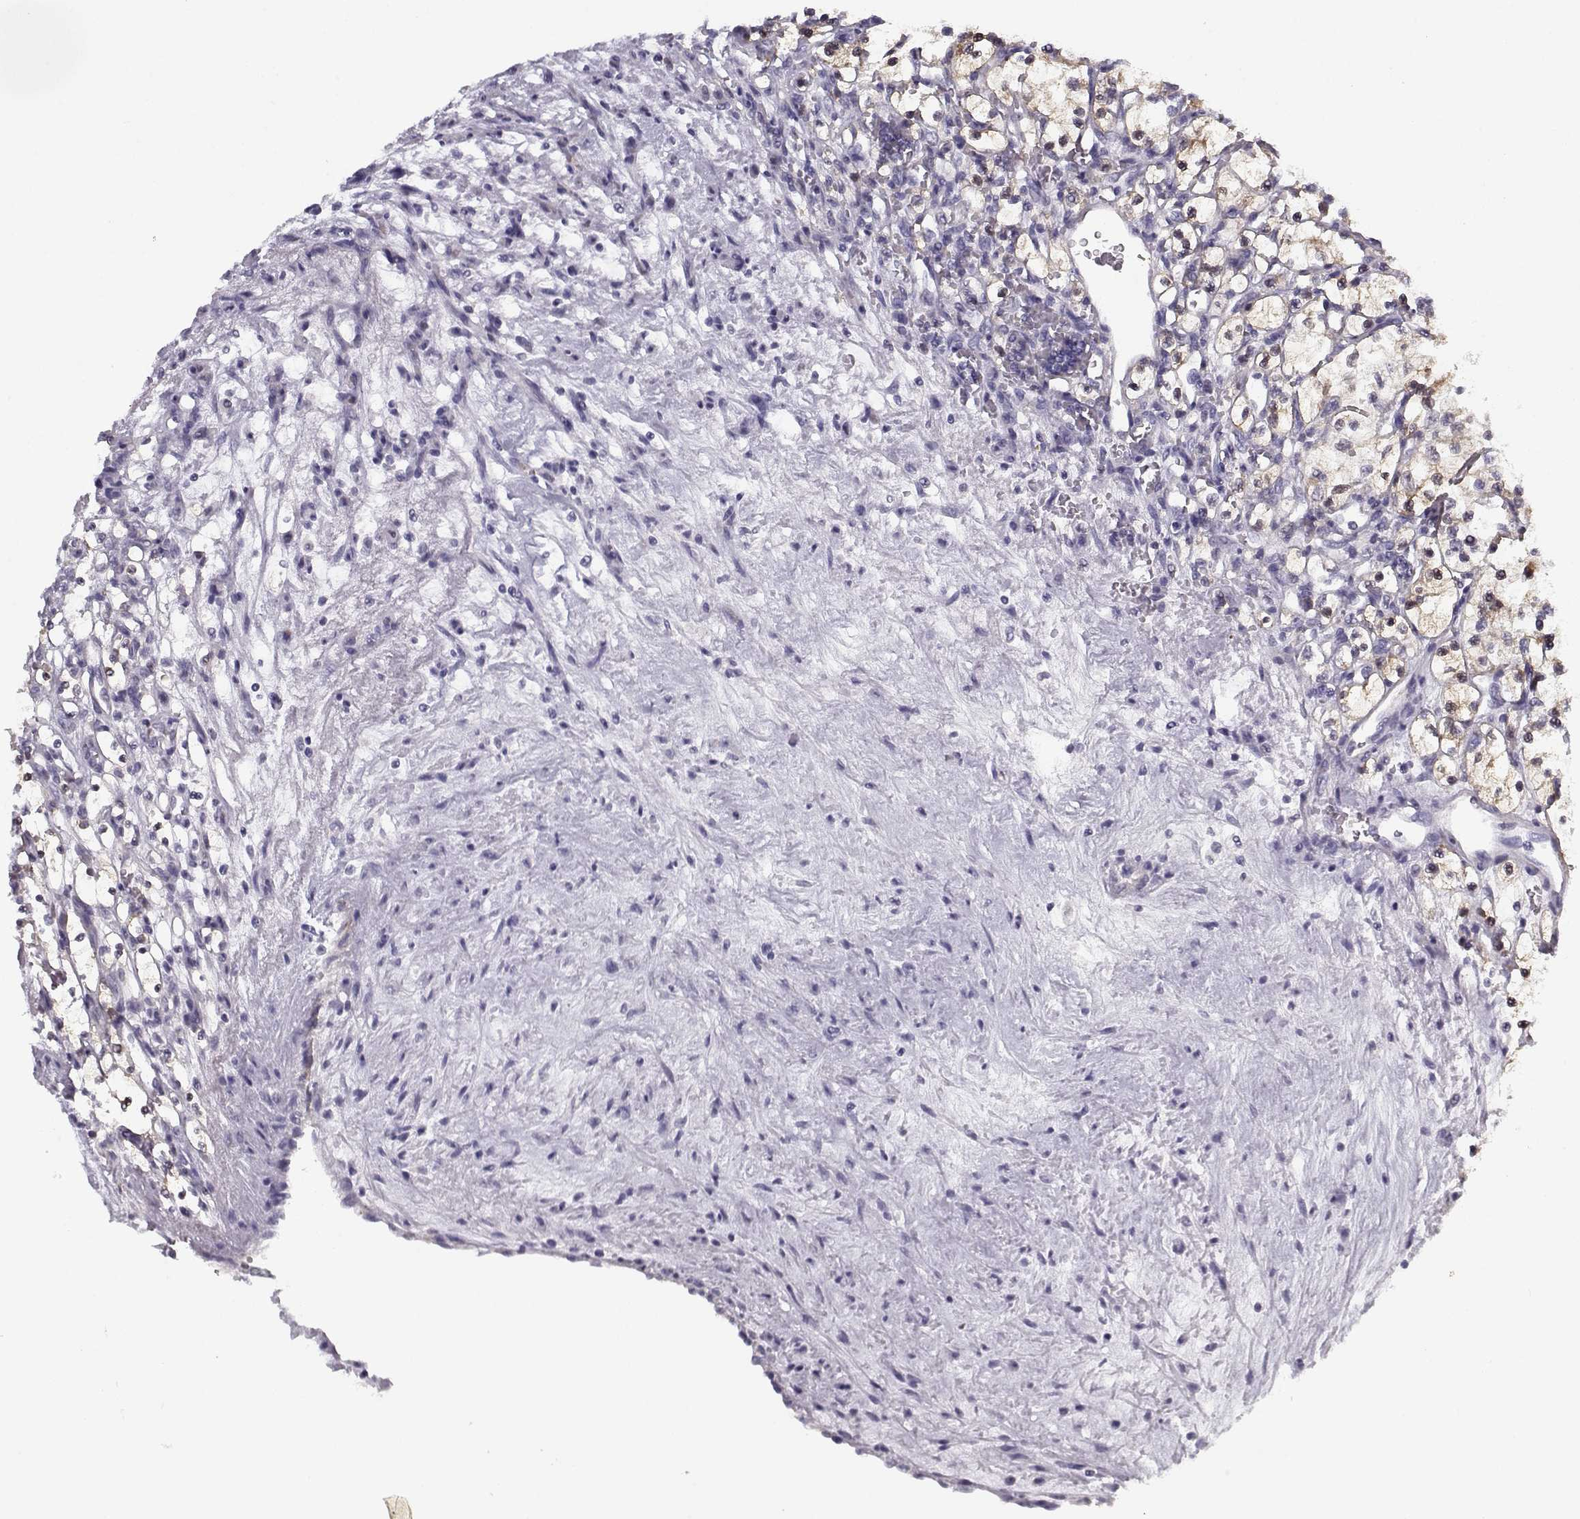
{"staining": {"intensity": "weak", "quantity": "25%-75%", "location": "cytoplasmic/membranous"}, "tissue": "renal cancer", "cell_type": "Tumor cells", "image_type": "cancer", "snomed": [{"axis": "morphology", "description": "Adenocarcinoma, NOS"}, {"axis": "topography", "description": "Kidney"}], "caption": "DAB immunohistochemical staining of human renal cancer shows weak cytoplasmic/membranous protein positivity in about 25%-75% of tumor cells.", "gene": "DDX25", "patient": {"sex": "female", "age": 69}}